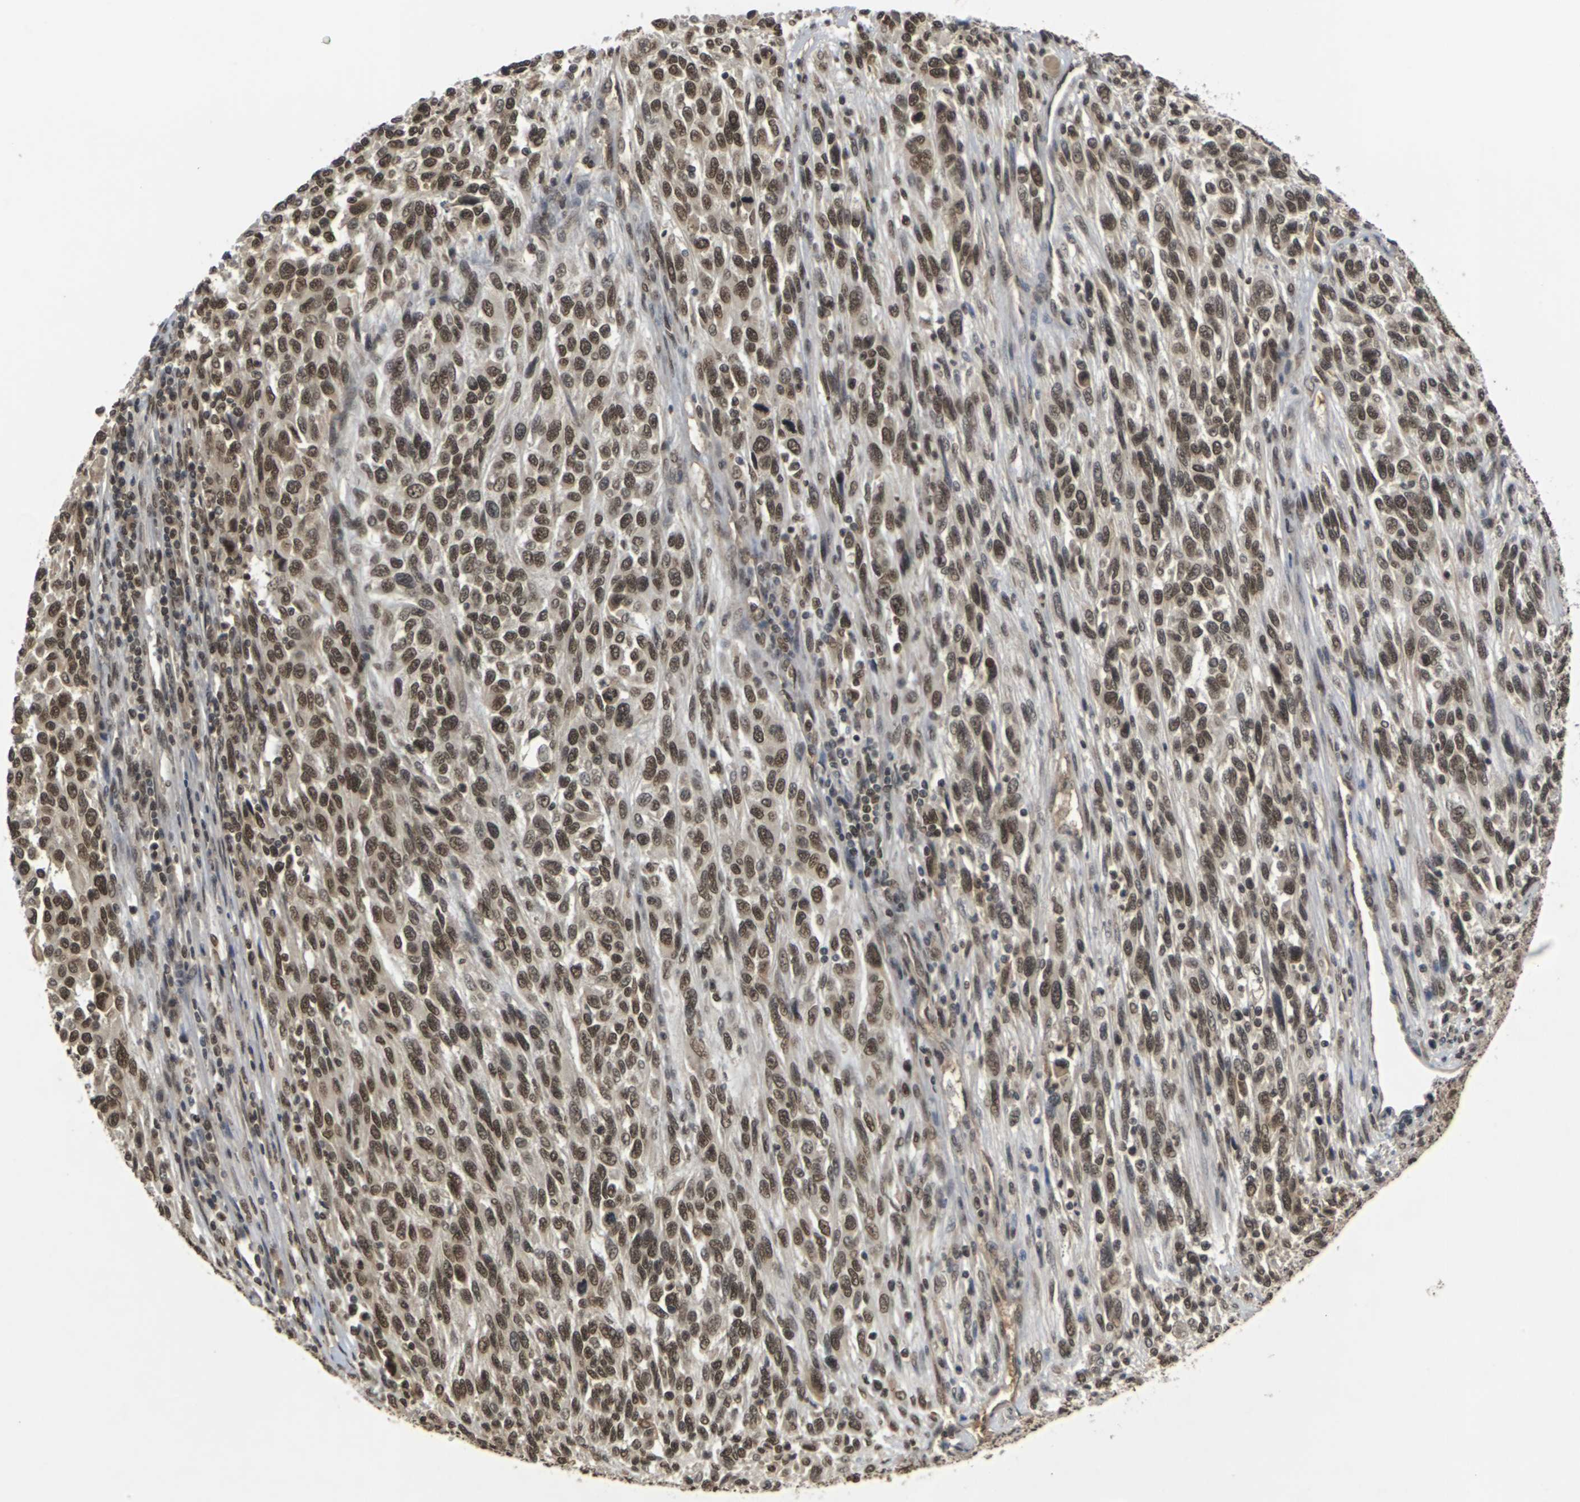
{"staining": {"intensity": "moderate", "quantity": ">75%", "location": "nuclear"}, "tissue": "melanoma", "cell_type": "Tumor cells", "image_type": "cancer", "snomed": [{"axis": "morphology", "description": "Malignant melanoma, Metastatic site"}, {"axis": "topography", "description": "Lymph node"}], "caption": "A micrograph of melanoma stained for a protein exhibits moderate nuclear brown staining in tumor cells. (Brightfield microscopy of DAB IHC at high magnification).", "gene": "NELFA", "patient": {"sex": "male", "age": 61}}